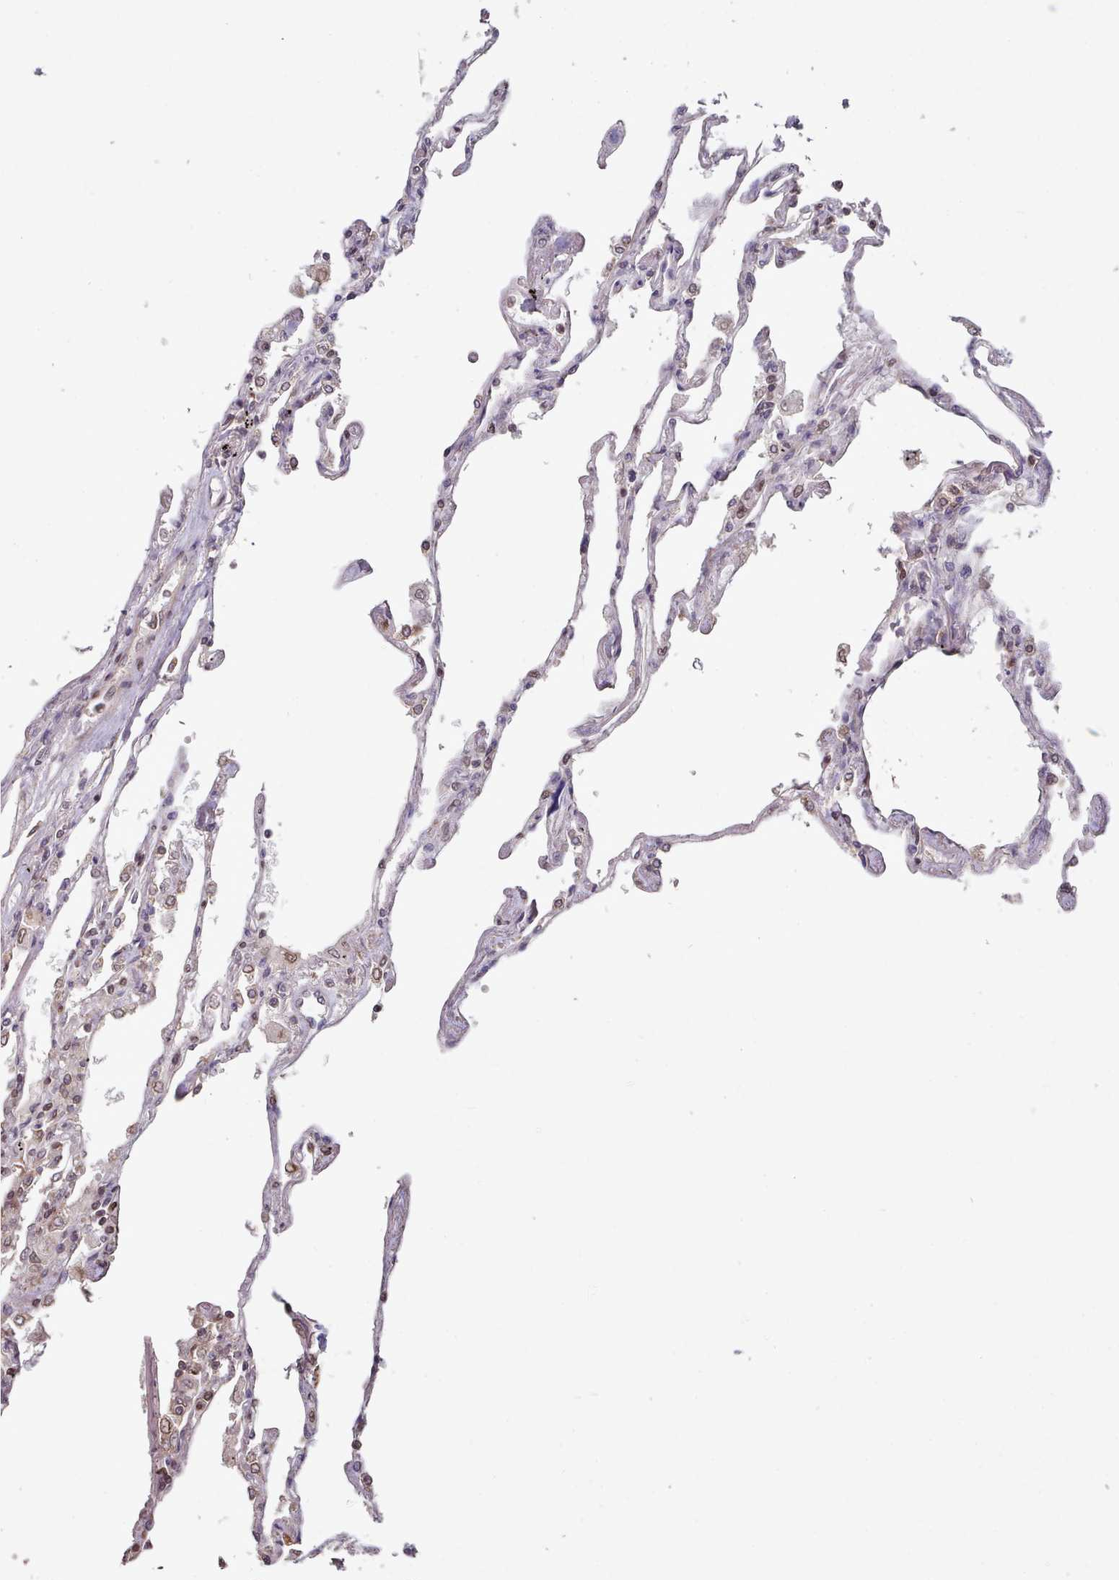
{"staining": {"intensity": "strong", "quantity": "25%-75%", "location": "cytoplasmic/membranous,nuclear"}, "tissue": "lung", "cell_type": "Alveolar cells", "image_type": "normal", "snomed": [{"axis": "morphology", "description": "Normal tissue, NOS"}, {"axis": "topography", "description": "Lung"}], "caption": "Immunohistochemical staining of normal lung reveals high levels of strong cytoplasmic/membranous,nuclear positivity in approximately 25%-75% of alveolar cells.", "gene": "TOR1AIP1", "patient": {"sex": "female", "age": 67}}